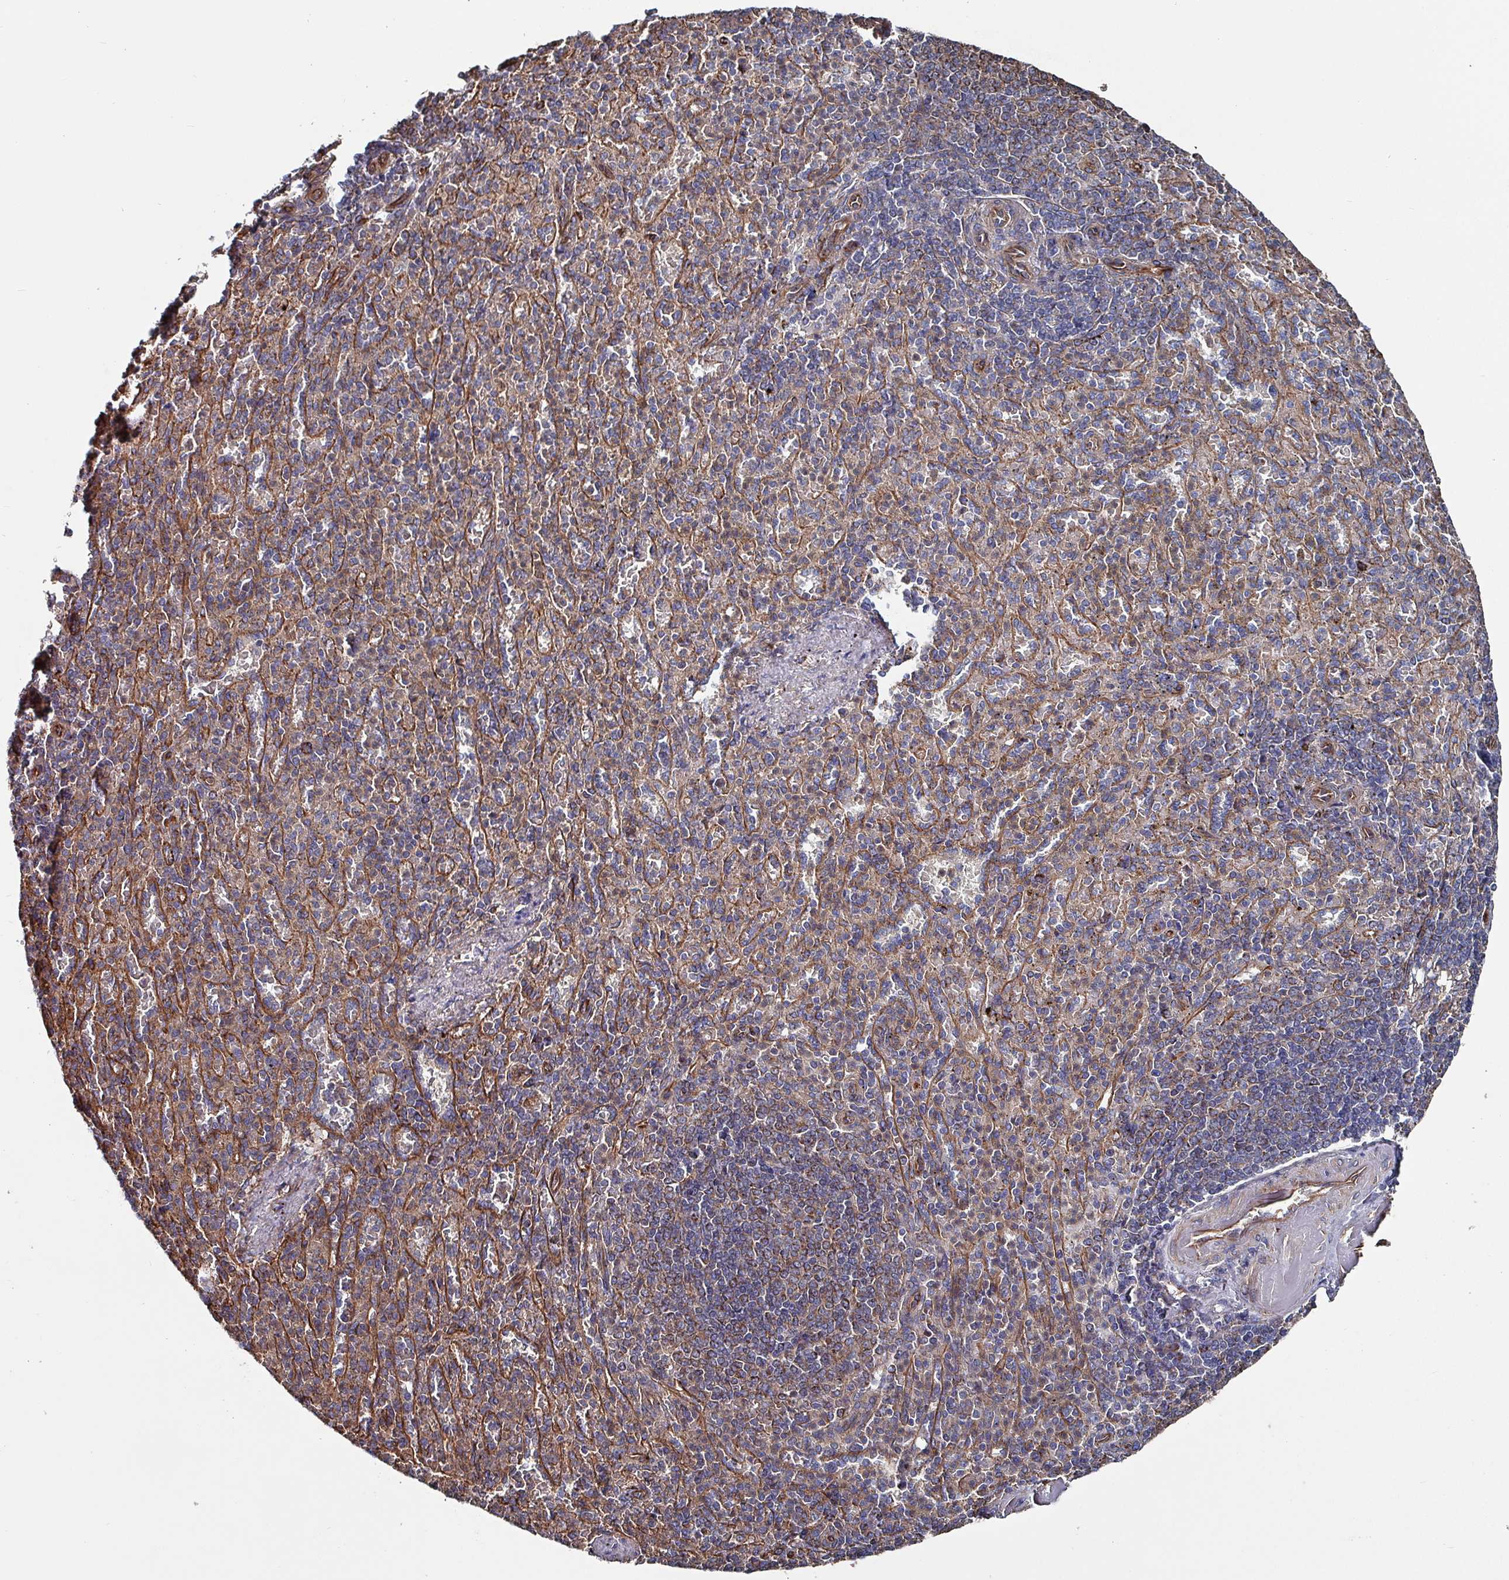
{"staining": {"intensity": "negative", "quantity": "none", "location": "none"}, "tissue": "spleen", "cell_type": "Cells in red pulp", "image_type": "normal", "snomed": [{"axis": "morphology", "description": "Normal tissue, NOS"}, {"axis": "topography", "description": "Spleen"}], "caption": "The photomicrograph exhibits no staining of cells in red pulp in benign spleen. (Immunohistochemistry, brightfield microscopy, high magnification).", "gene": "ANO10", "patient": {"sex": "female", "age": 74}}